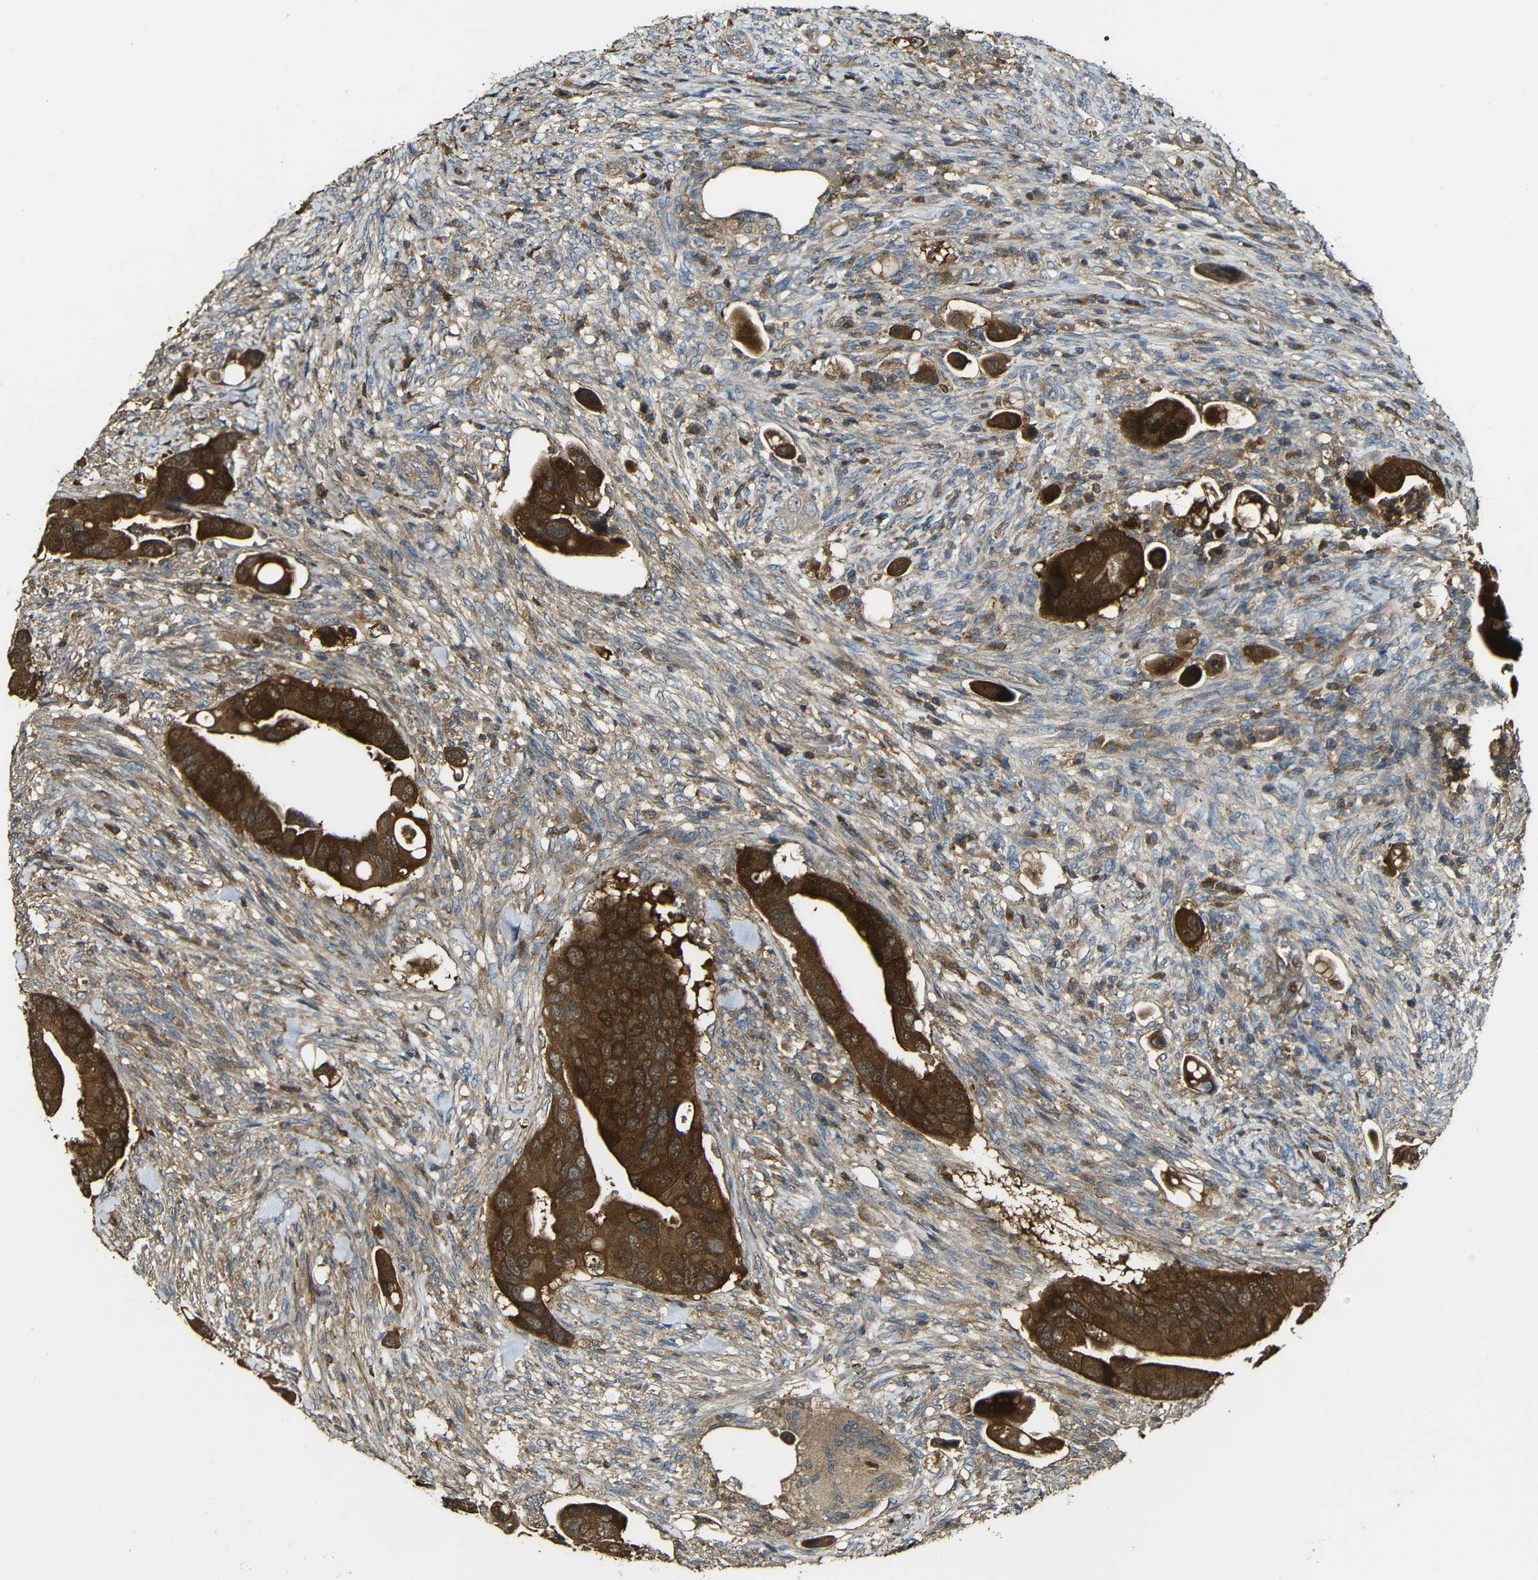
{"staining": {"intensity": "strong", "quantity": ">75%", "location": "cytoplasmic/membranous"}, "tissue": "colorectal cancer", "cell_type": "Tumor cells", "image_type": "cancer", "snomed": [{"axis": "morphology", "description": "Adenocarcinoma, NOS"}, {"axis": "topography", "description": "Rectum"}], "caption": "Brown immunohistochemical staining in colorectal adenocarcinoma reveals strong cytoplasmic/membranous staining in approximately >75% of tumor cells. (DAB (3,3'-diaminobenzidine) IHC with brightfield microscopy, high magnification).", "gene": "CASP8", "patient": {"sex": "female", "age": 57}}